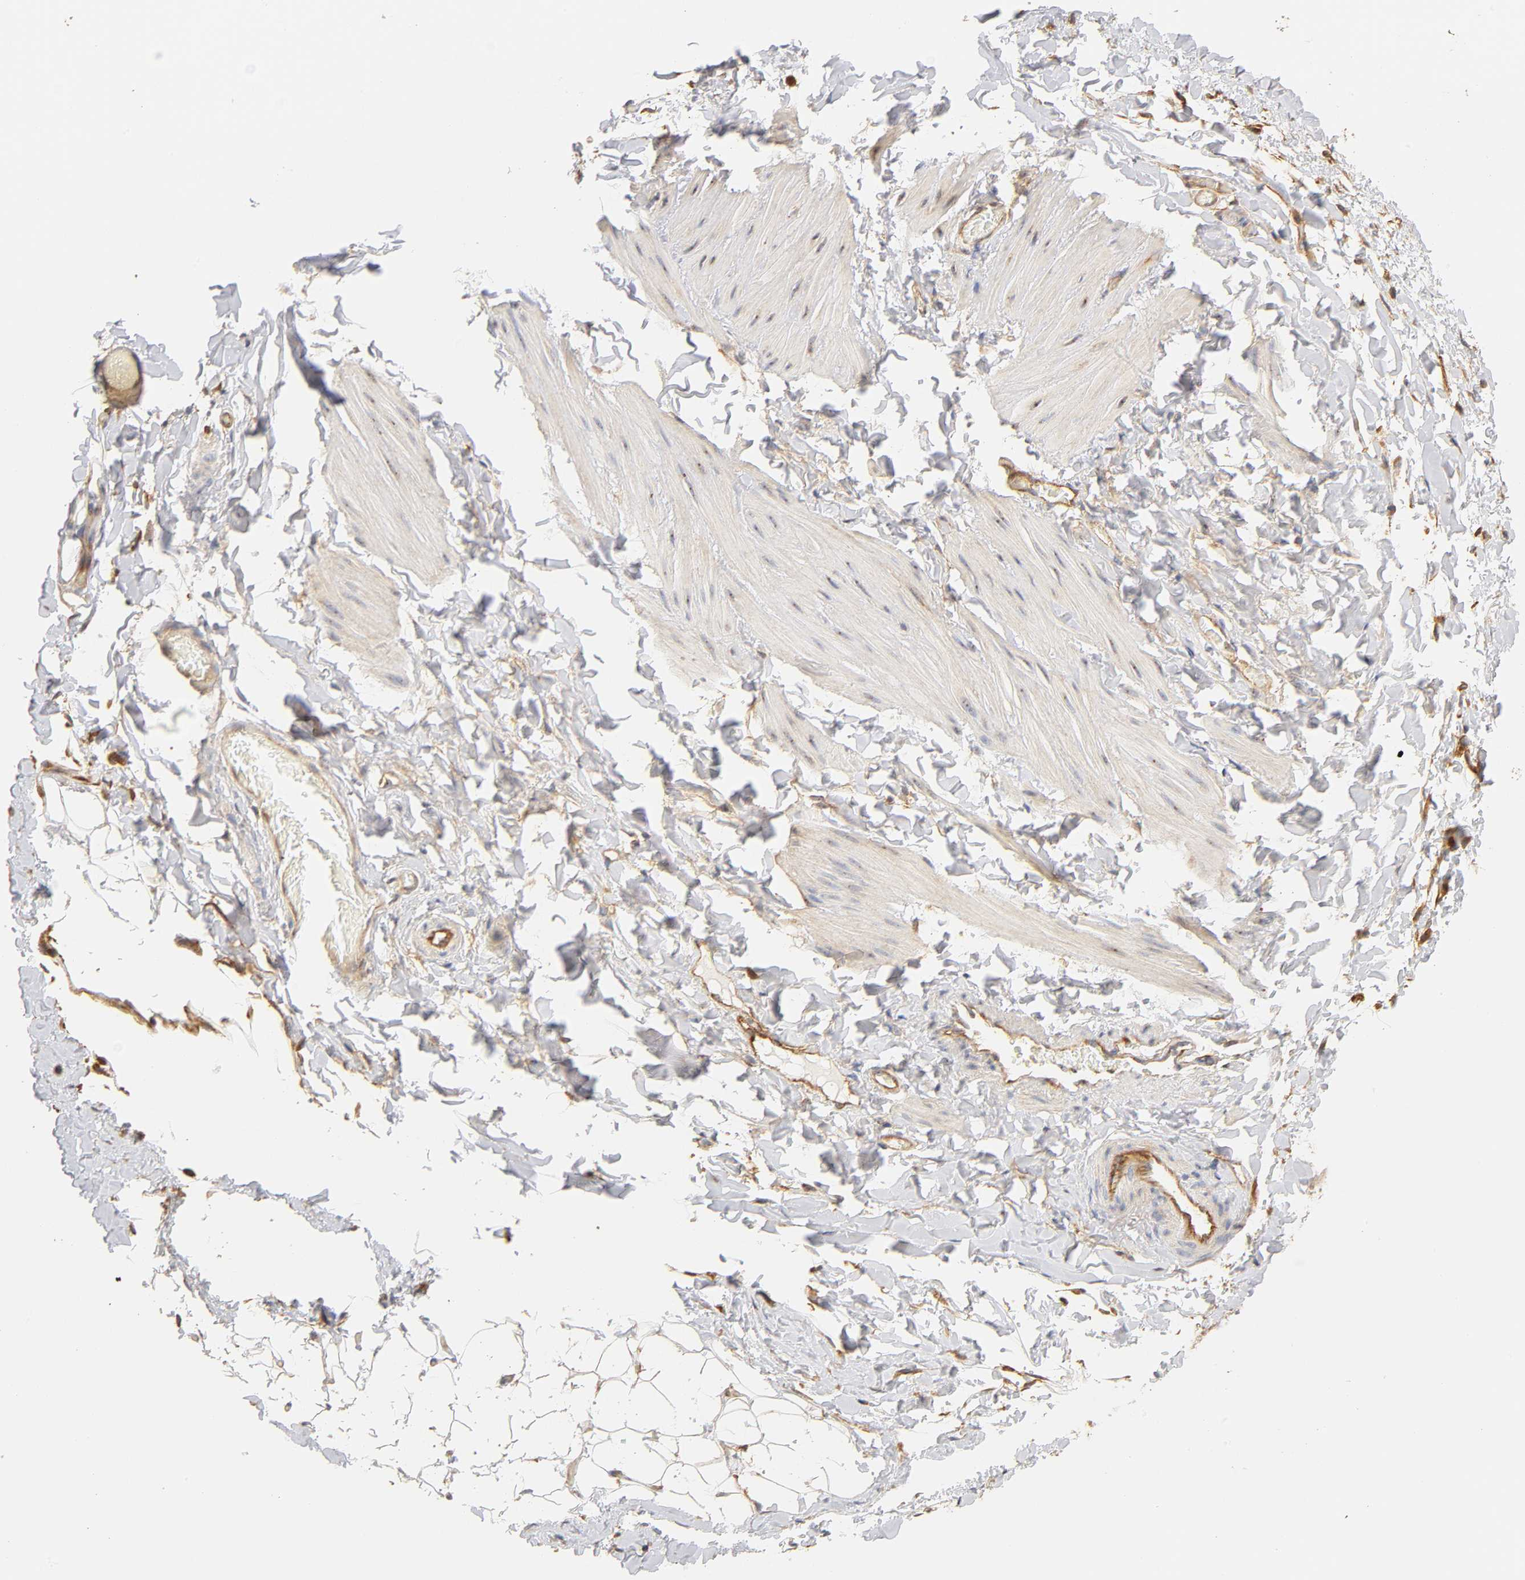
{"staining": {"intensity": "moderate", "quantity": ">75%", "location": "nuclear"}, "tissue": "adipose tissue", "cell_type": "Adipocytes", "image_type": "normal", "snomed": [{"axis": "morphology", "description": "Normal tissue, NOS"}, {"axis": "morphology", "description": "Duct carcinoma"}, {"axis": "topography", "description": "Breast"}, {"axis": "topography", "description": "Adipose tissue"}], "caption": "An immunohistochemistry (IHC) image of normal tissue is shown. Protein staining in brown labels moderate nuclear positivity in adipose tissue within adipocytes. (brown staining indicates protein expression, while blue staining denotes nuclei).", "gene": "PLD1", "patient": {"sex": "female", "age": 37}}